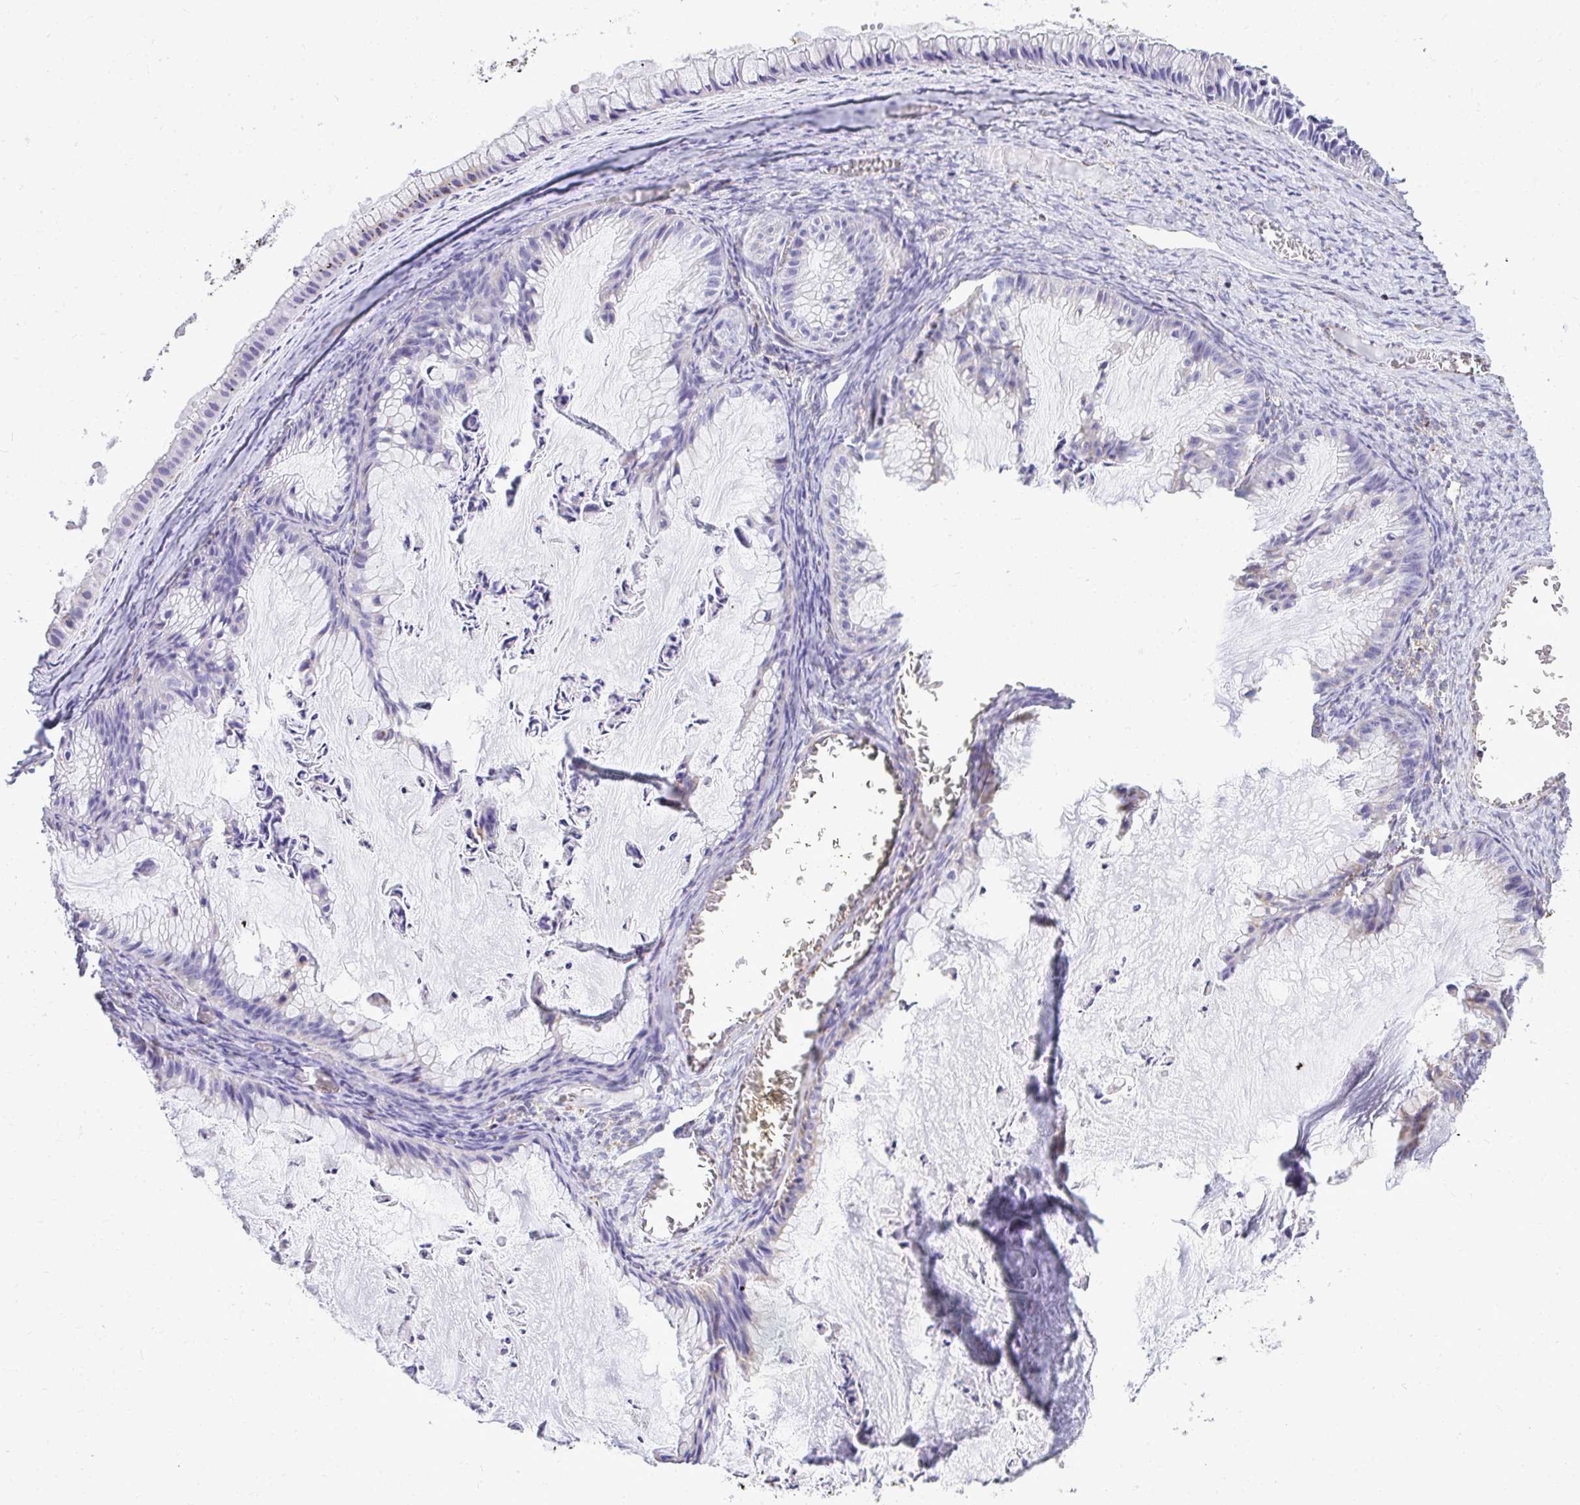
{"staining": {"intensity": "weak", "quantity": "<25%", "location": "cytoplasmic/membranous"}, "tissue": "ovarian cancer", "cell_type": "Tumor cells", "image_type": "cancer", "snomed": [{"axis": "morphology", "description": "Cystadenocarcinoma, mucinous, NOS"}, {"axis": "topography", "description": "Ovary"}], "caption": "There is no significant expression in tumor cells of ovarian mucinous cystadenocarcinoma.", "gene": "MPZL2", "patient": {"sex": "female", "age": 72}}